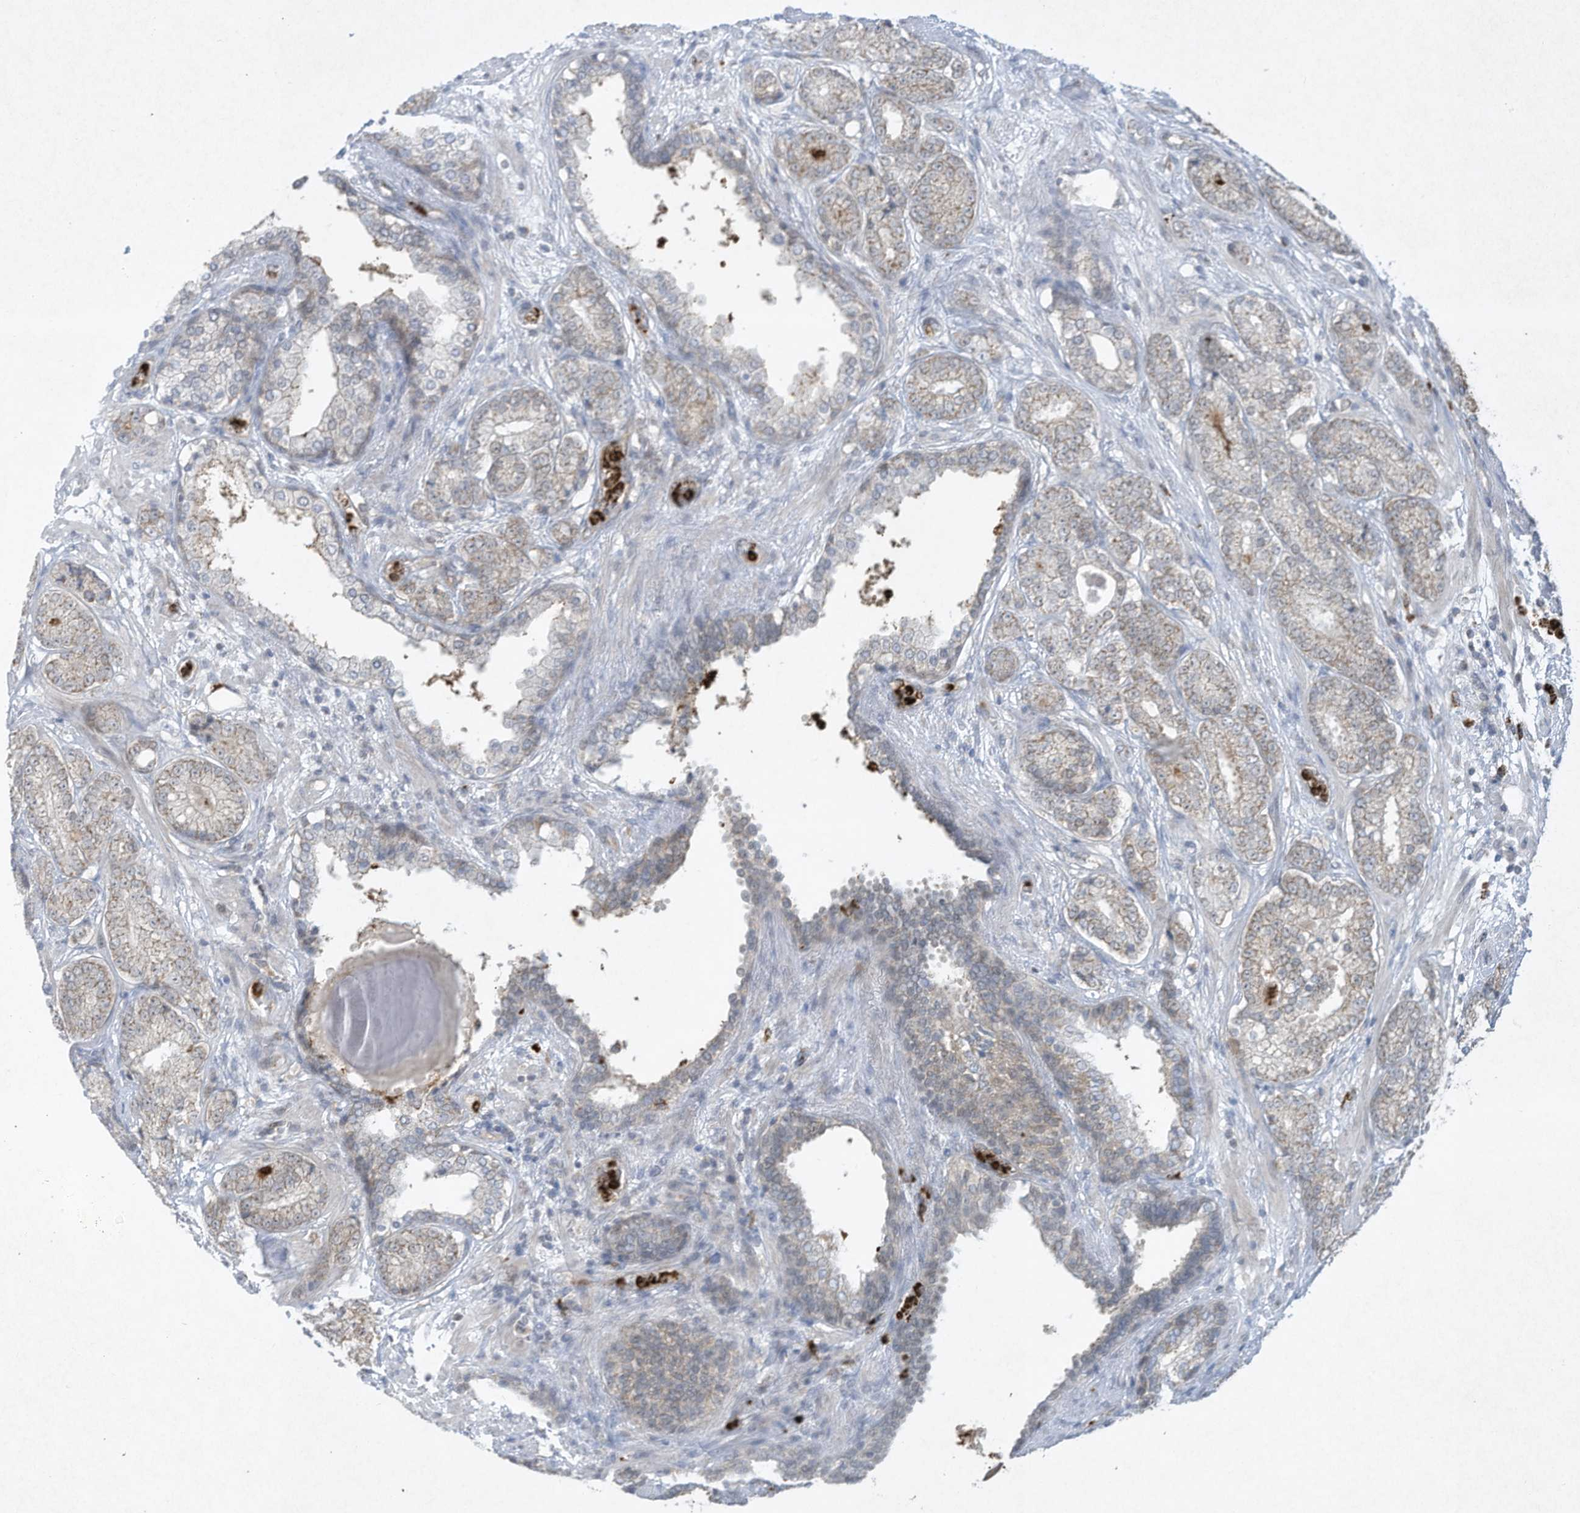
{"staining": {"intensity": "weak", "quantity": "25%-75%", "location": "cytoplasmic/membranous"}, "tissue": "prostate cancer", "cell_type": "Tumor cells", "image_type": "cancer", "snomed": [{"axis": "morphology", "description": "Adenocarcinoma, High grade"}, {"axis": "topography", "description": "Prostate"}], "caption": "Prostate cancer (adenocarcinoma (high-grade)) tissue reveals weak cytoplasmic/membranous positivity in about 25%-75% of tumor cells", "gene": "CHRNA4", "patient": {"sex": "male", "age": 61}}